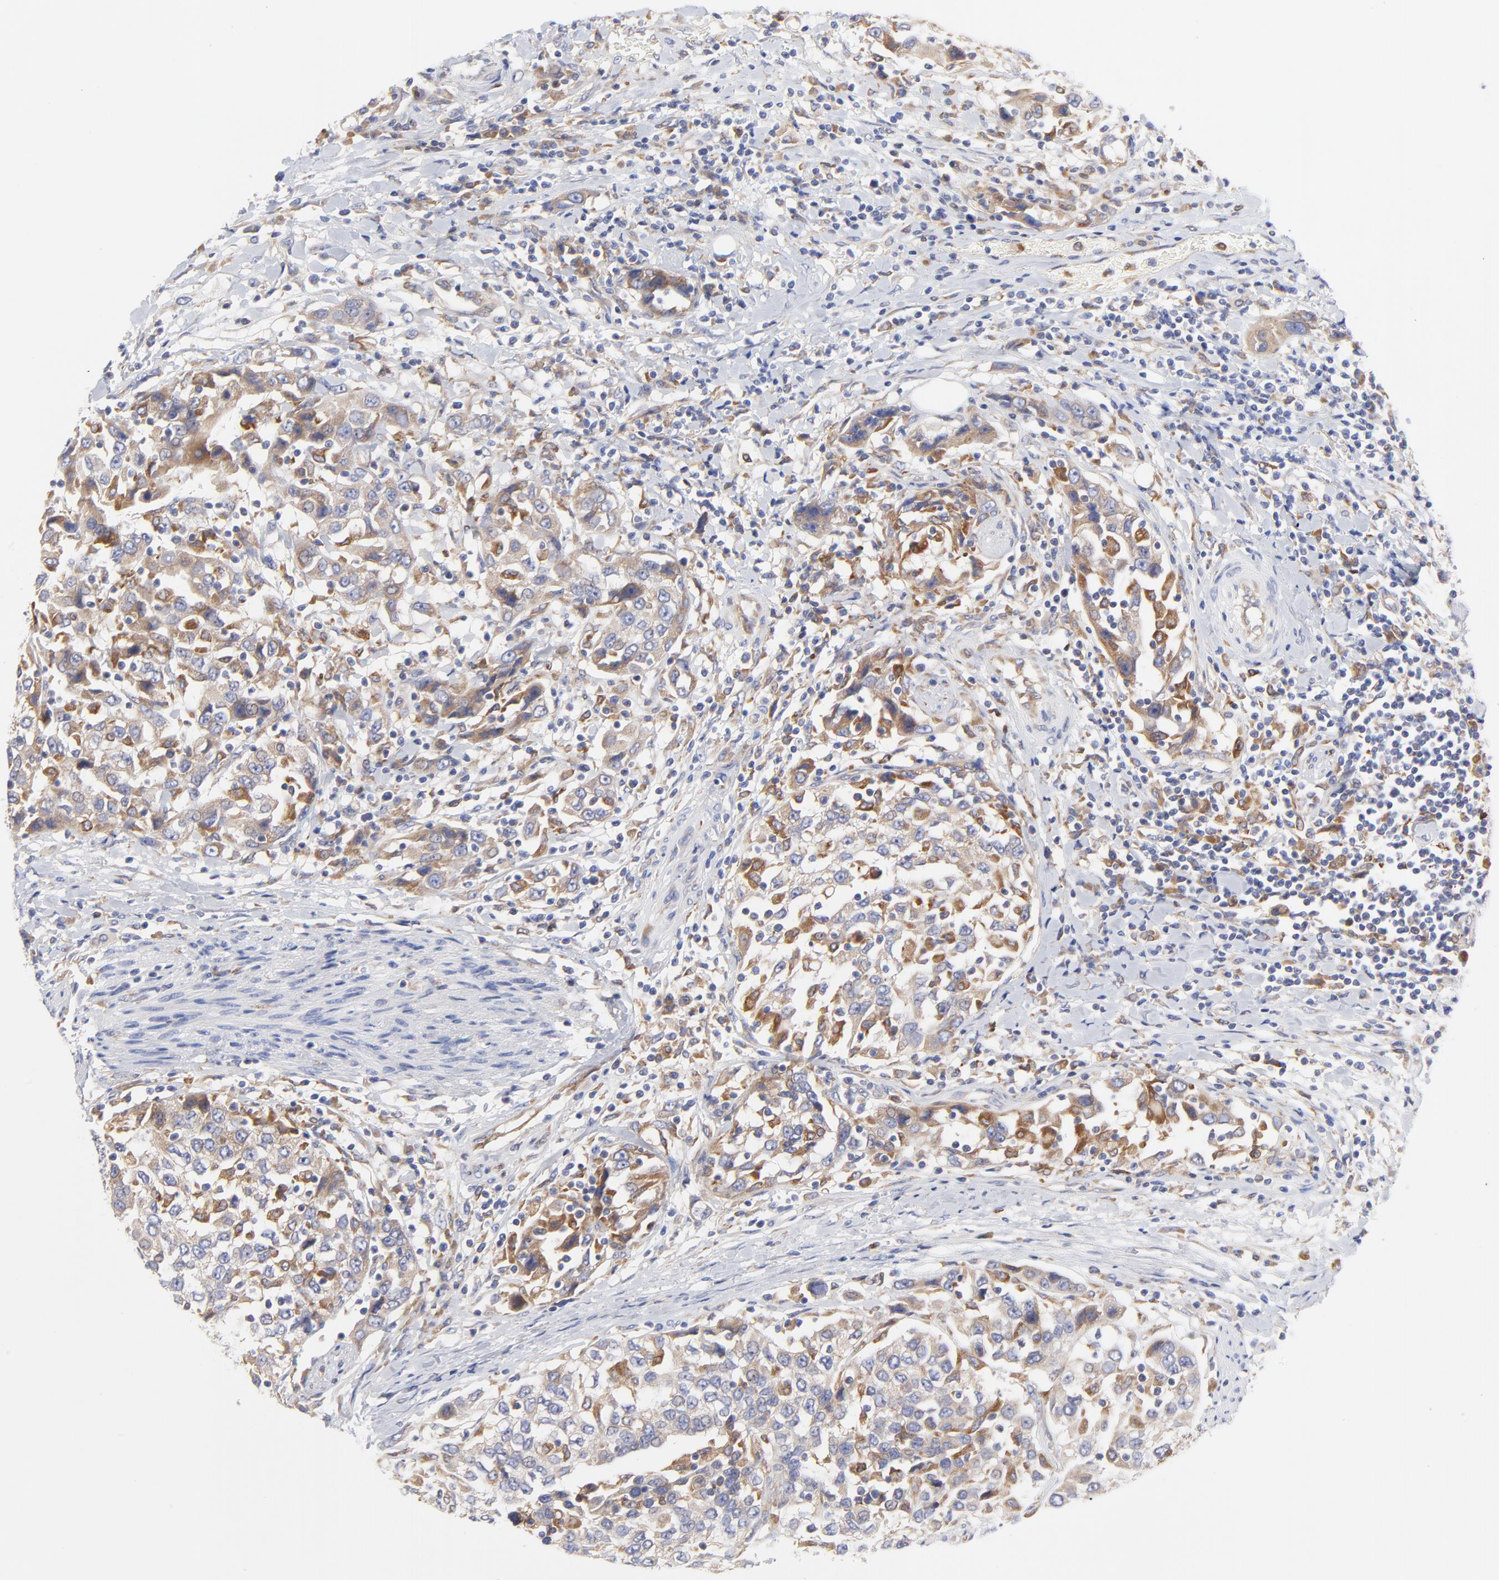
{"staining": {"intensity": "moderate", "quantity": ">75%", "location": "cytoplasmic/membranous"}, "tissue": "urothelial cancer", "cell_type": "Tumor cells", "image_type": "cancer", "snomed": [{"axis": "morphology", "description": "Urothelial carcinoma, High grade"}, {"axis": "topography", "description": "Urinary bladder"}], "caption": "A brown stain labels moderate cytoplasmic/membranous staining of a protein in urothelial cancer tumor cells.", "gene": "MOSPD2", "patient": {"sex": "female", "age": 80}}